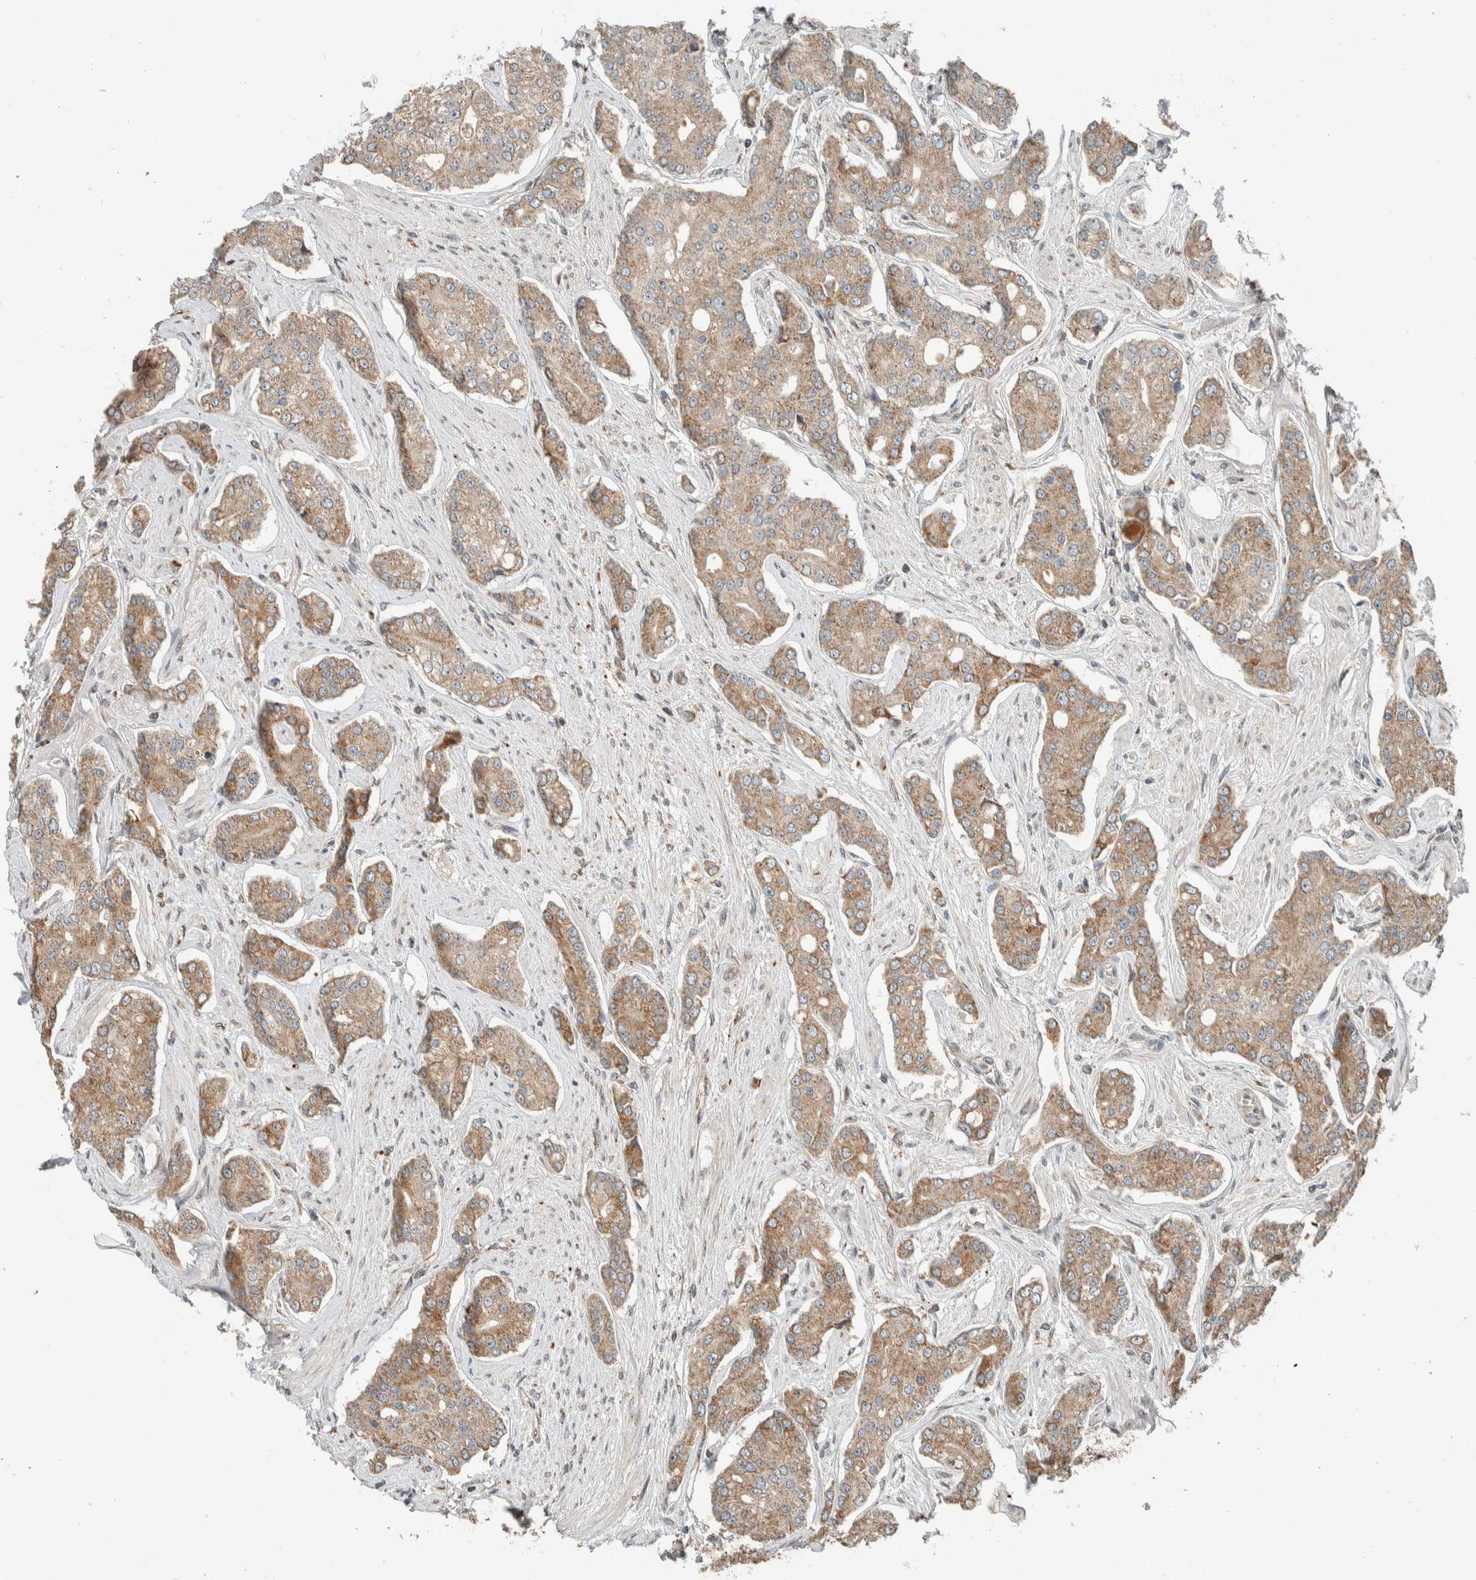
{"staining": {"intensity": "moderate", "quantity": ">75%", "location": "cytoplasmic/membranous"}, "tissue": "prostate cancer", "cell_type": "Tumor cells", "image_type": "cancer", "snomed": [{"axis": "morphology", "description": "Adenocarcinoma, High grade"}, {"axis": "topography", "description": "Prostate"}], "caption": "There is medium levels of moderate cytoplasmic/membranous staining in tumor cells of prostate cancer (high-grade adenocarcinoma), as demonstrated by immunohistochemical staining (brown color).", "gene": "NBR1", "patient": {"sex": "male", "age": 71}}